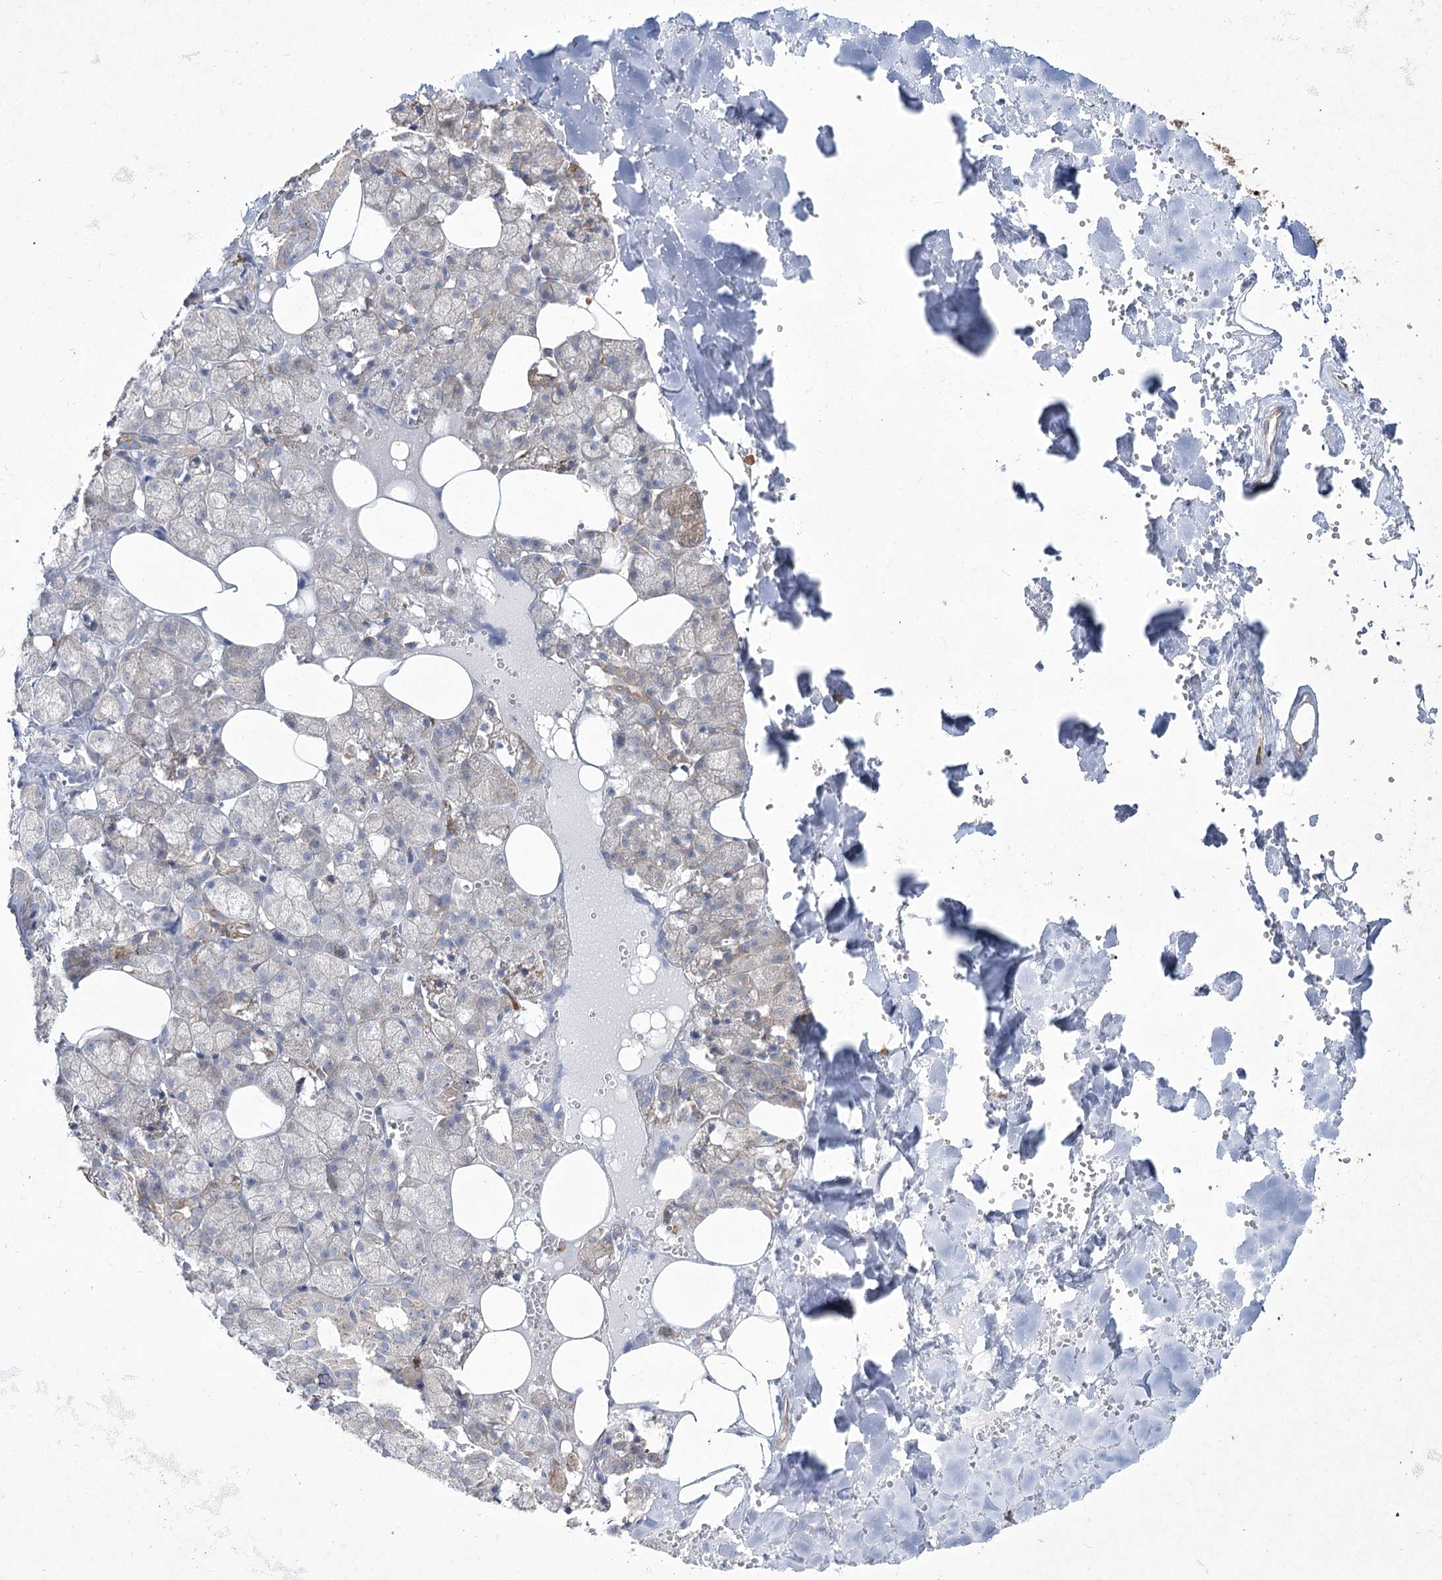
{"staining": {"intensity": "negative", "quantity": "none", "location": "none"}, "tissue": "salivary gland", "cell_type": "Glandular cells", "image_type": "normal", "snomed": [{"axis": "morphology", "description": "Normal tissue, NOS"}, {"axis": "topography", "description": "Salivary gland"}], "caption": "This is an IHC photomicrograph of benign human salivary gland. There is no positivity in glandular cells.", "gene": "NIPAL4", "patient": {"sex": "male", "age": 62}}